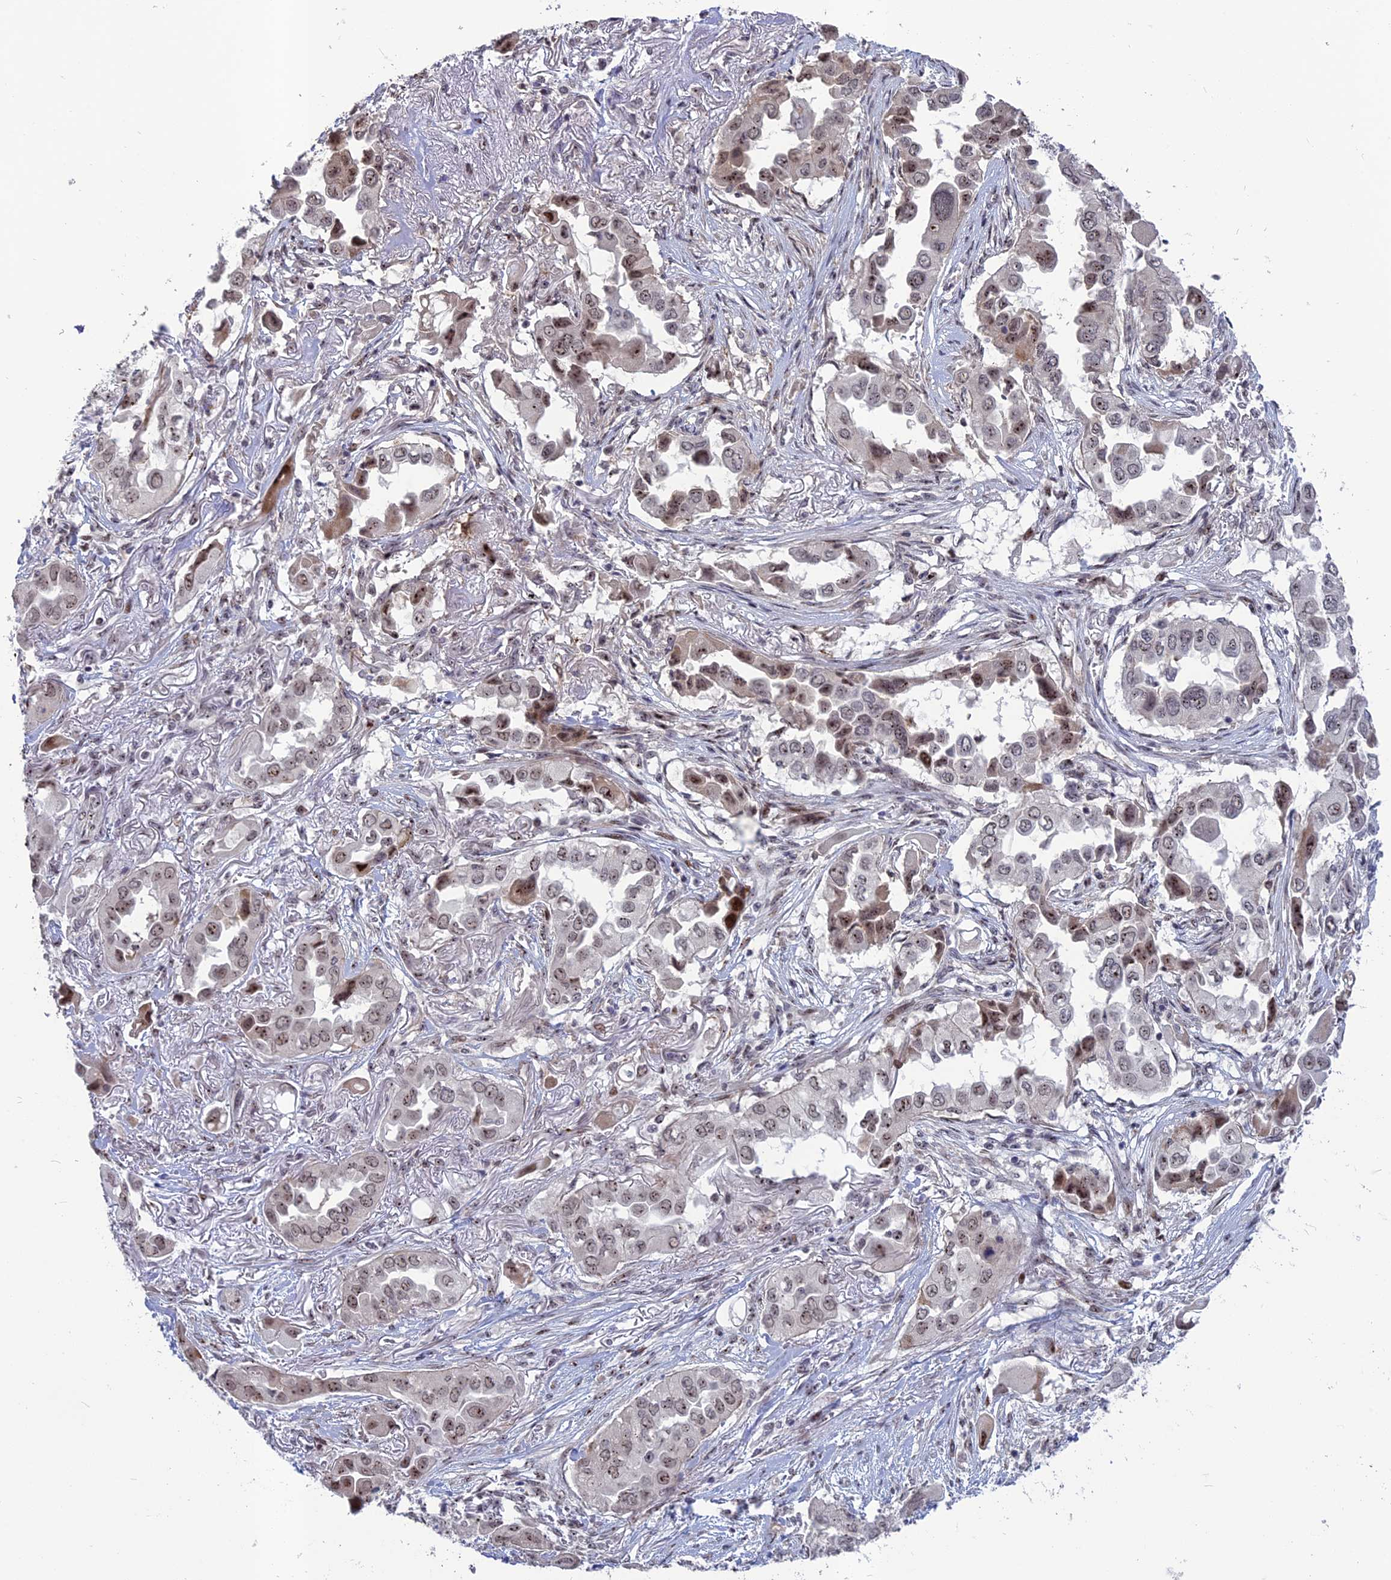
{"staining": {"intensity": "moderate", "quantity": "<25%", "location": "cytoplasmic/membranous,nuclear"}, "tissue": "lung cancer", "cell_type": "Tumor cells", "image_type": "cancer", "snomed": [{"axis": "morphology", "description": "Adenocarcinoma, NOS"}, {"axis": "topography", "description": "Lung"}], "caption": "The photomicrograph displays a brown stain indicating the presence of a protein in the cytoplasmic/membranous and nuclear of tumor cells in lung adenocarcinoma.", "gene": "FAM131A", "patient": {"sex": "female", "age": 76}}